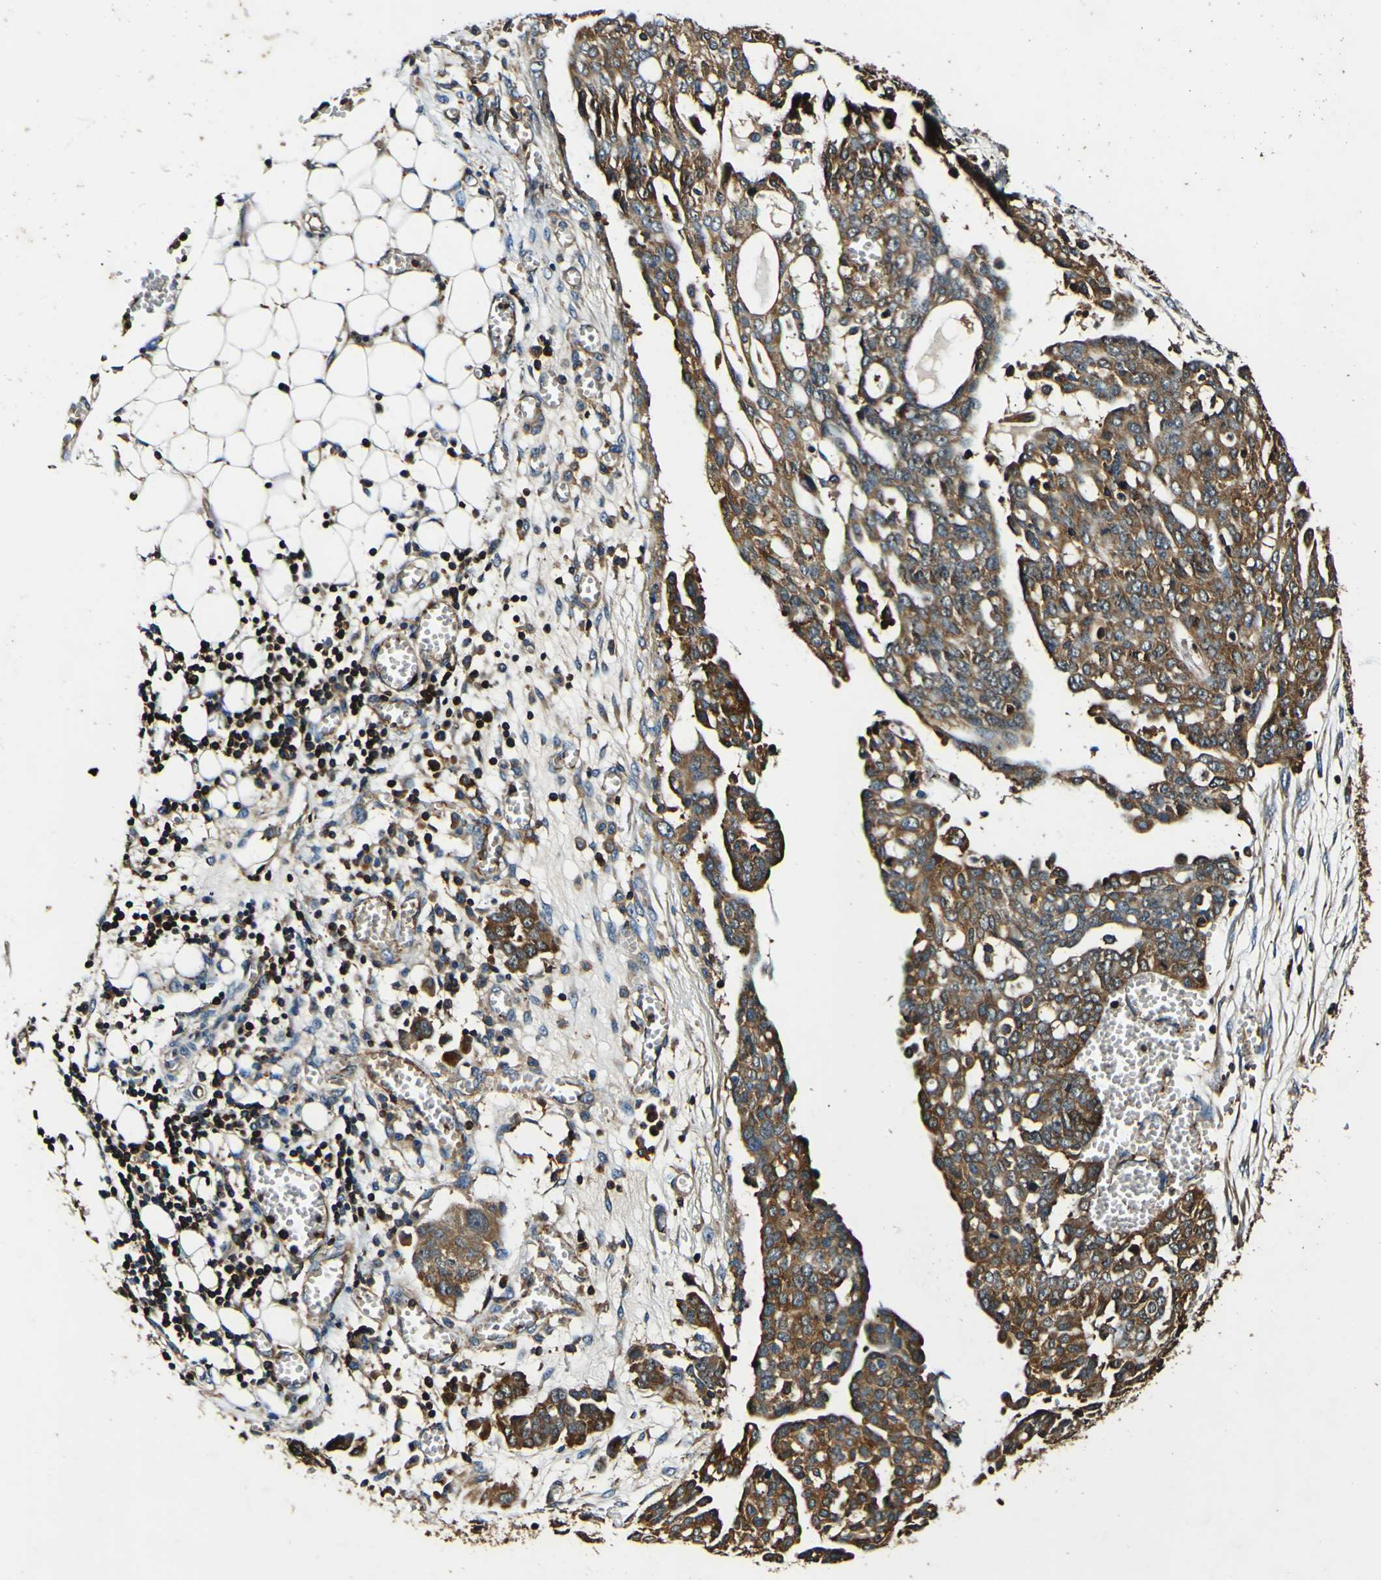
{"staining": {"intensity": "strong", "quantity": ">75%", "location": "cytoplasmic/membranous"}, "tissue": "ovarian cancer", "cell_type": "Tumor cells", "image_type": "cancer", "snomed": [{"axis": "morphology", "description": "Cystadenocarcinoma, serous, NOS"}, {"axis": "topography", "description": "Soft tissue"}, {"axis": "topography", "description": "Ovary"}], "caption": "Protein expression analysis of human ovarian cancer reveals strong cytoplasmic/membranous staining in approximately >75% of tumor cells.", "gene": "RHOT2", "patient": {"sex": "female", "age": 57}}